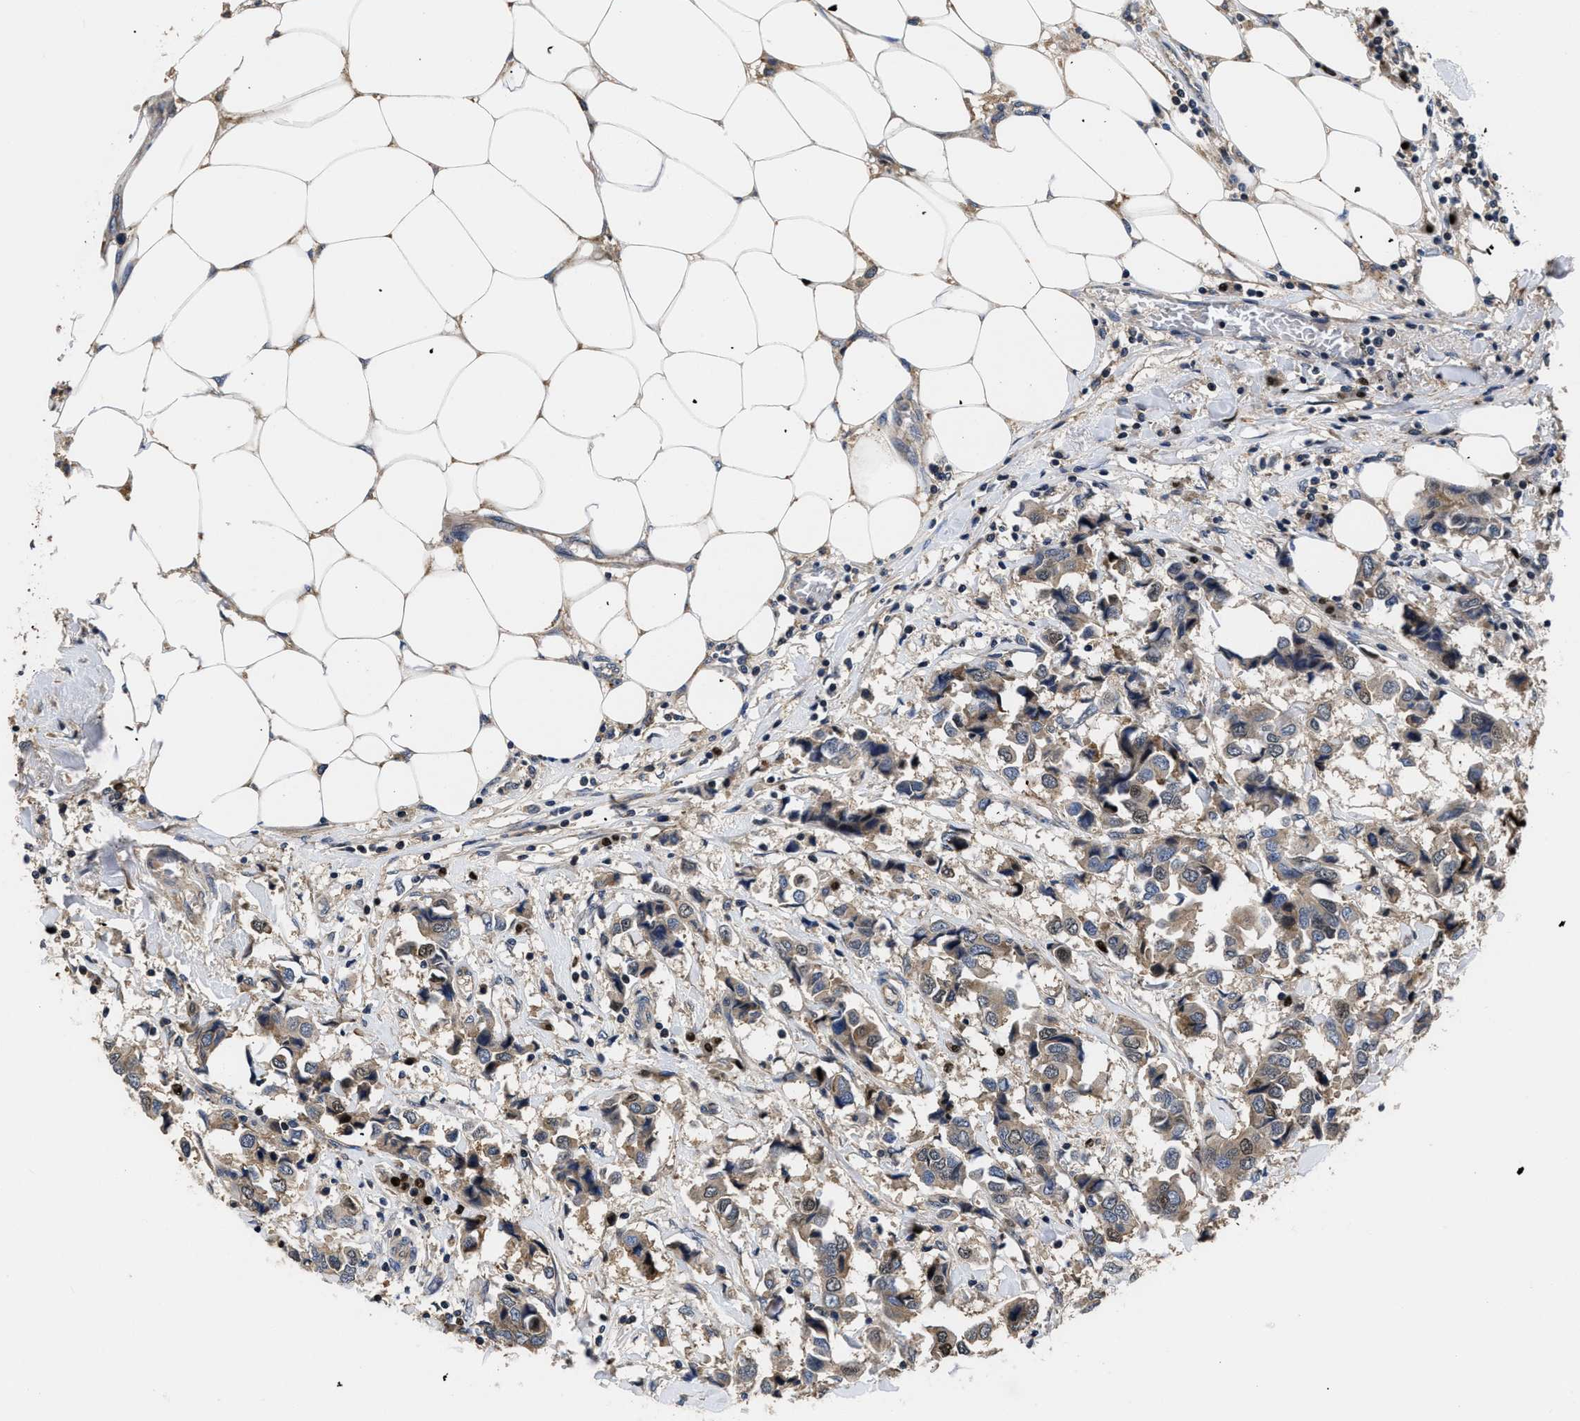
{"staining": {"intensity": "weak", "quantity": ">75%", "location": "cytoplasmic/membranous"}, "tissue": "breast cancer", "cell_type": "Tumor cells", "image_type": "cancer", "snomed": [{"axis": "morphology", "description": "Duct carcinoma"}, {"axis": "topography", "description": "Breast"}], "caption": "Approximately >75% of tumor cells in human breast cancer (invasive ductal carcinoma) demonstrate weak cytoplasmic/membranous protein positivity as visualized by brown immunohistochemical staining.", "gene": "FAM200A", "patient": {"sex": "female", "age": 80}}